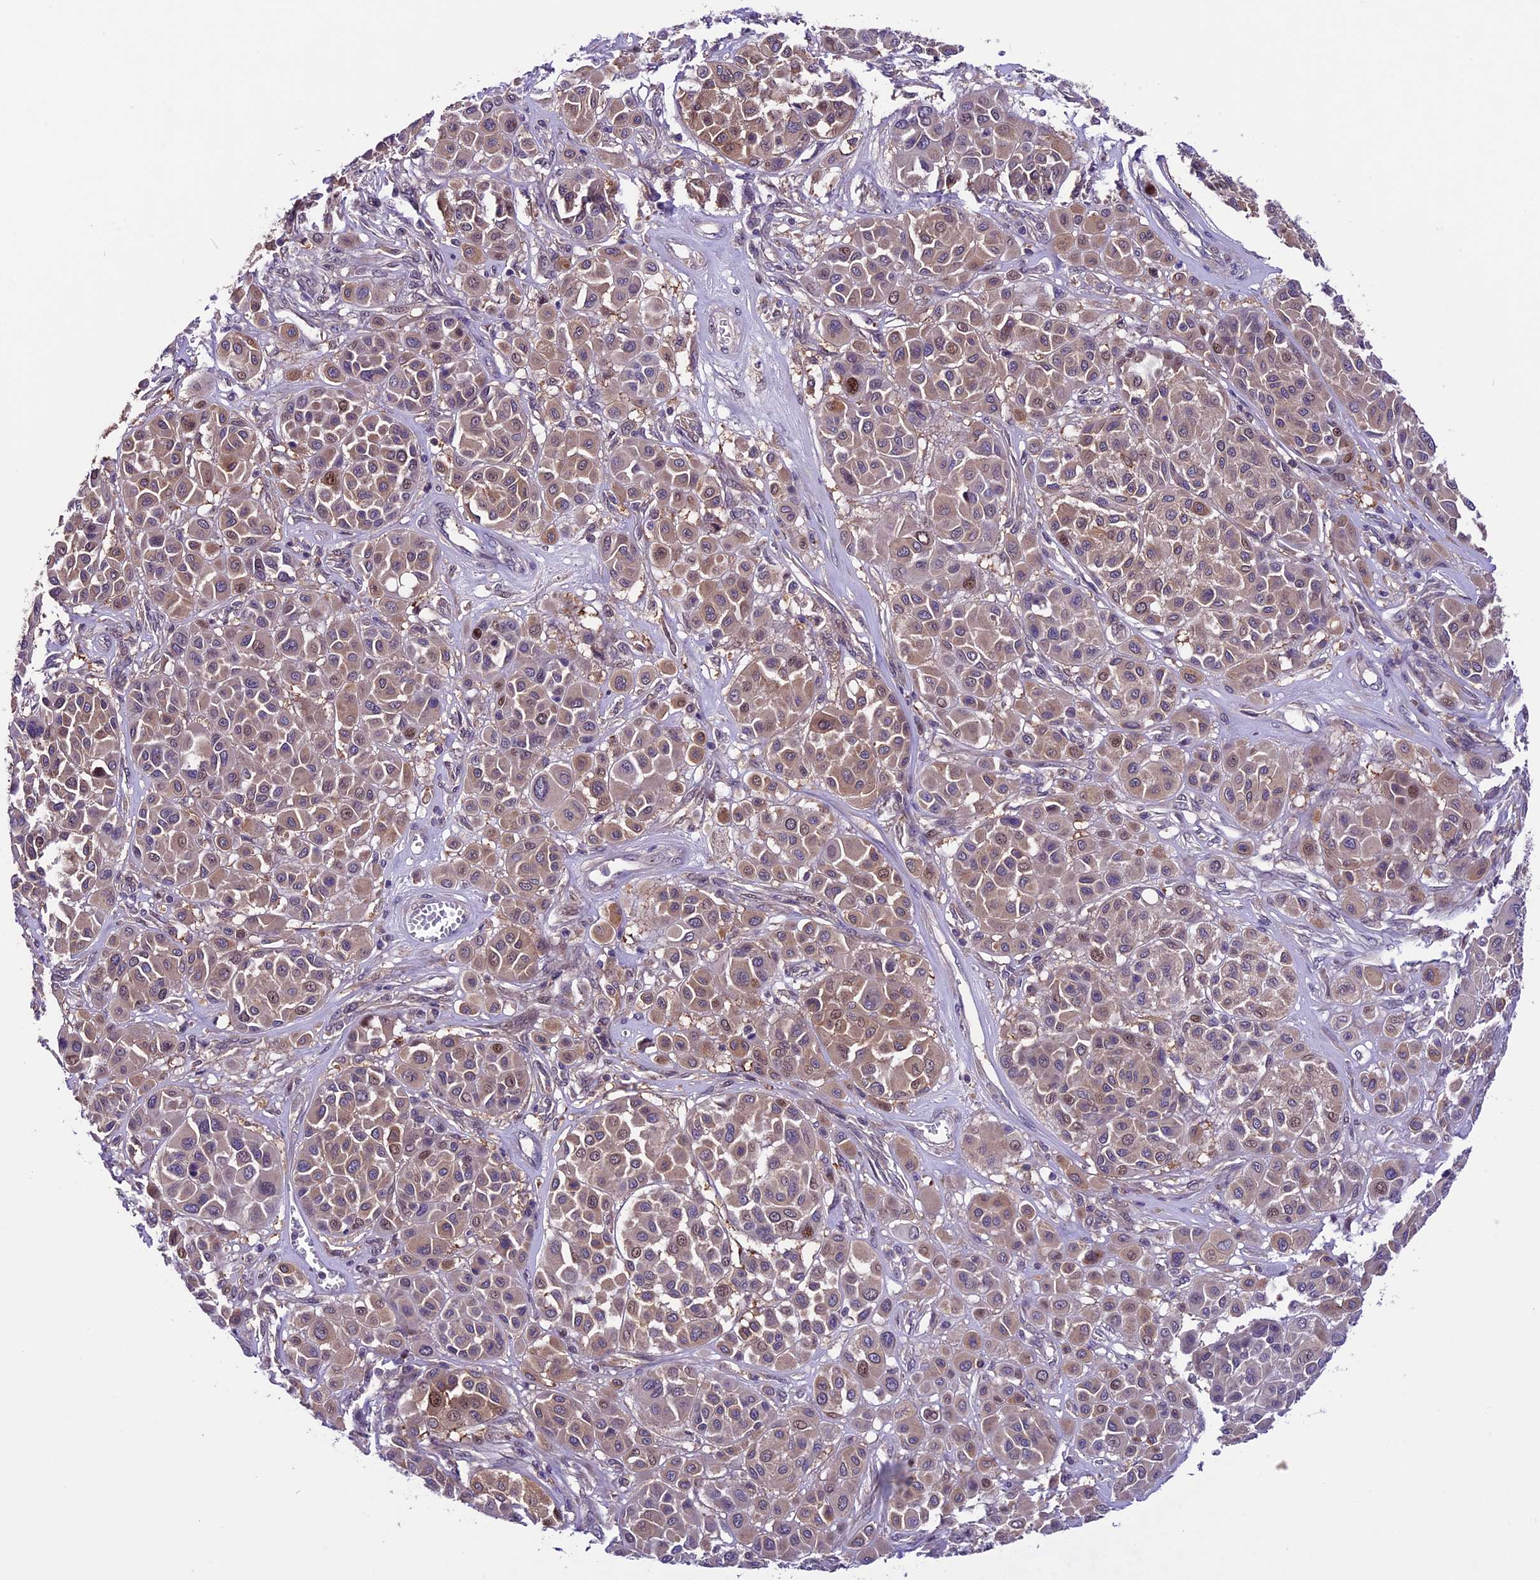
{"staining": {"intensity": "moderate", "quantity": ">75%", "location": "cytoplasmic/membranous,nuclear"}, "tissue": "melanoma", "cell_type": "Tumor cells", "image_type": "cancer", "snomed": [{"axis": "morphology", "description": "Malignant melanoma, Metastatic site"}, {"axis": "topography", "description": "Soft tissue"}], "caption": "This is an image of immunohistochemistry staining of melanoma, which shows moderate positivity in the cytoplasmic/membranous and nuclear of tumor cells.", "gene": "XKR7", "patient": {"sex": "male", "age": 41}}